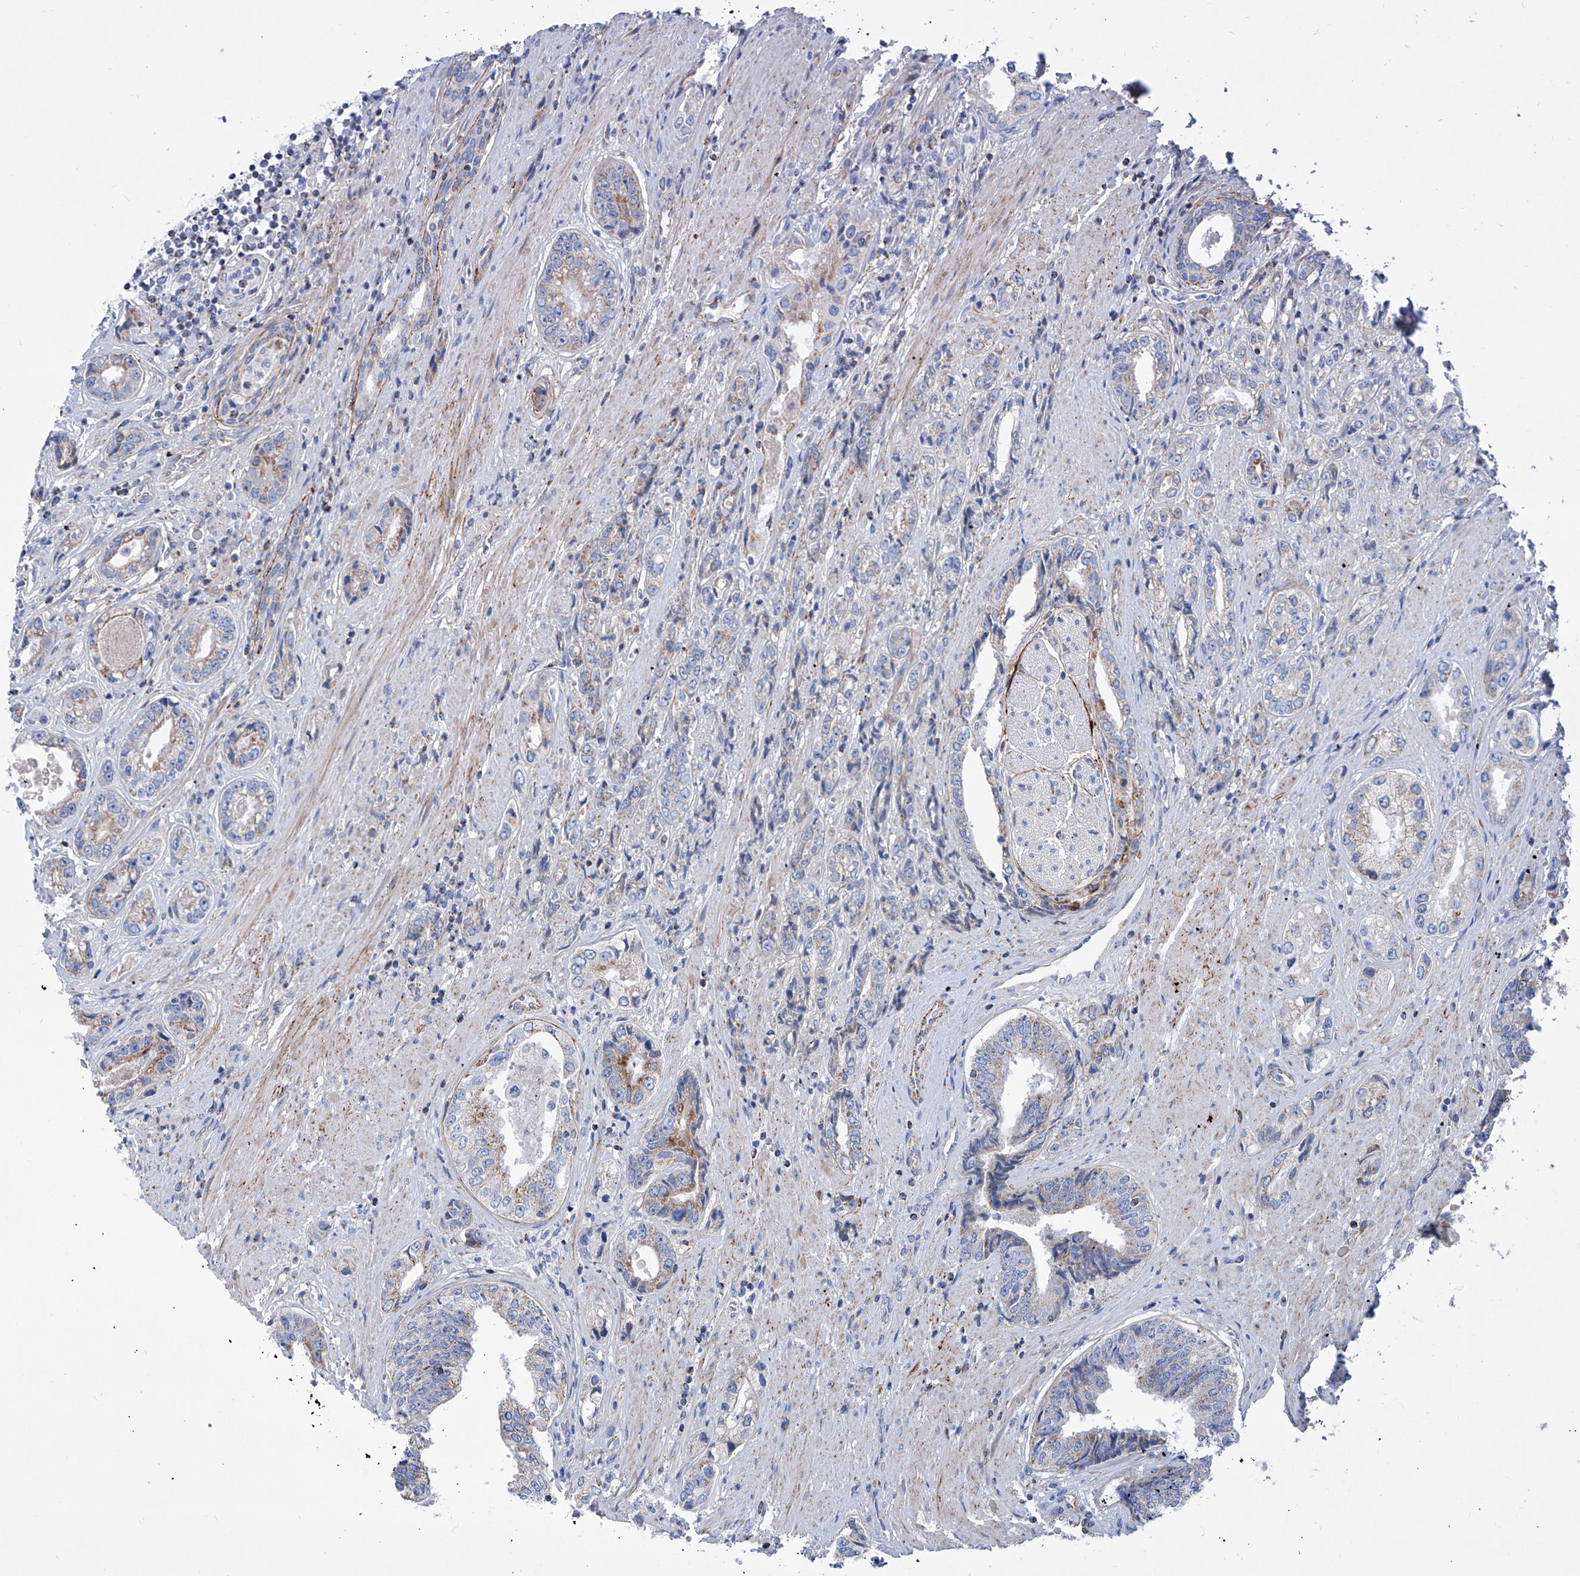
{"staining": {"intensity": "weak", "quantity": "<25%", "location": "cytoplasmic/membranous"}, "tissue": "prostate cancer", "cell_type": "Tumor cells", "image_type": "cancer", "snomed": [{"axis": "morphology", "description": "Adenocarcinoma, High grade"}, {"axis": "topography", "description": "Prostate"}], "caption": "Human prostate cancer (adenocarcinoma (high-grade)) stained for a protein using immunohistochemistry (IHC) shows no positivity in tumor cells.", "gene": "SRBD1", "patient": {"sex": "male", "age": 61}}